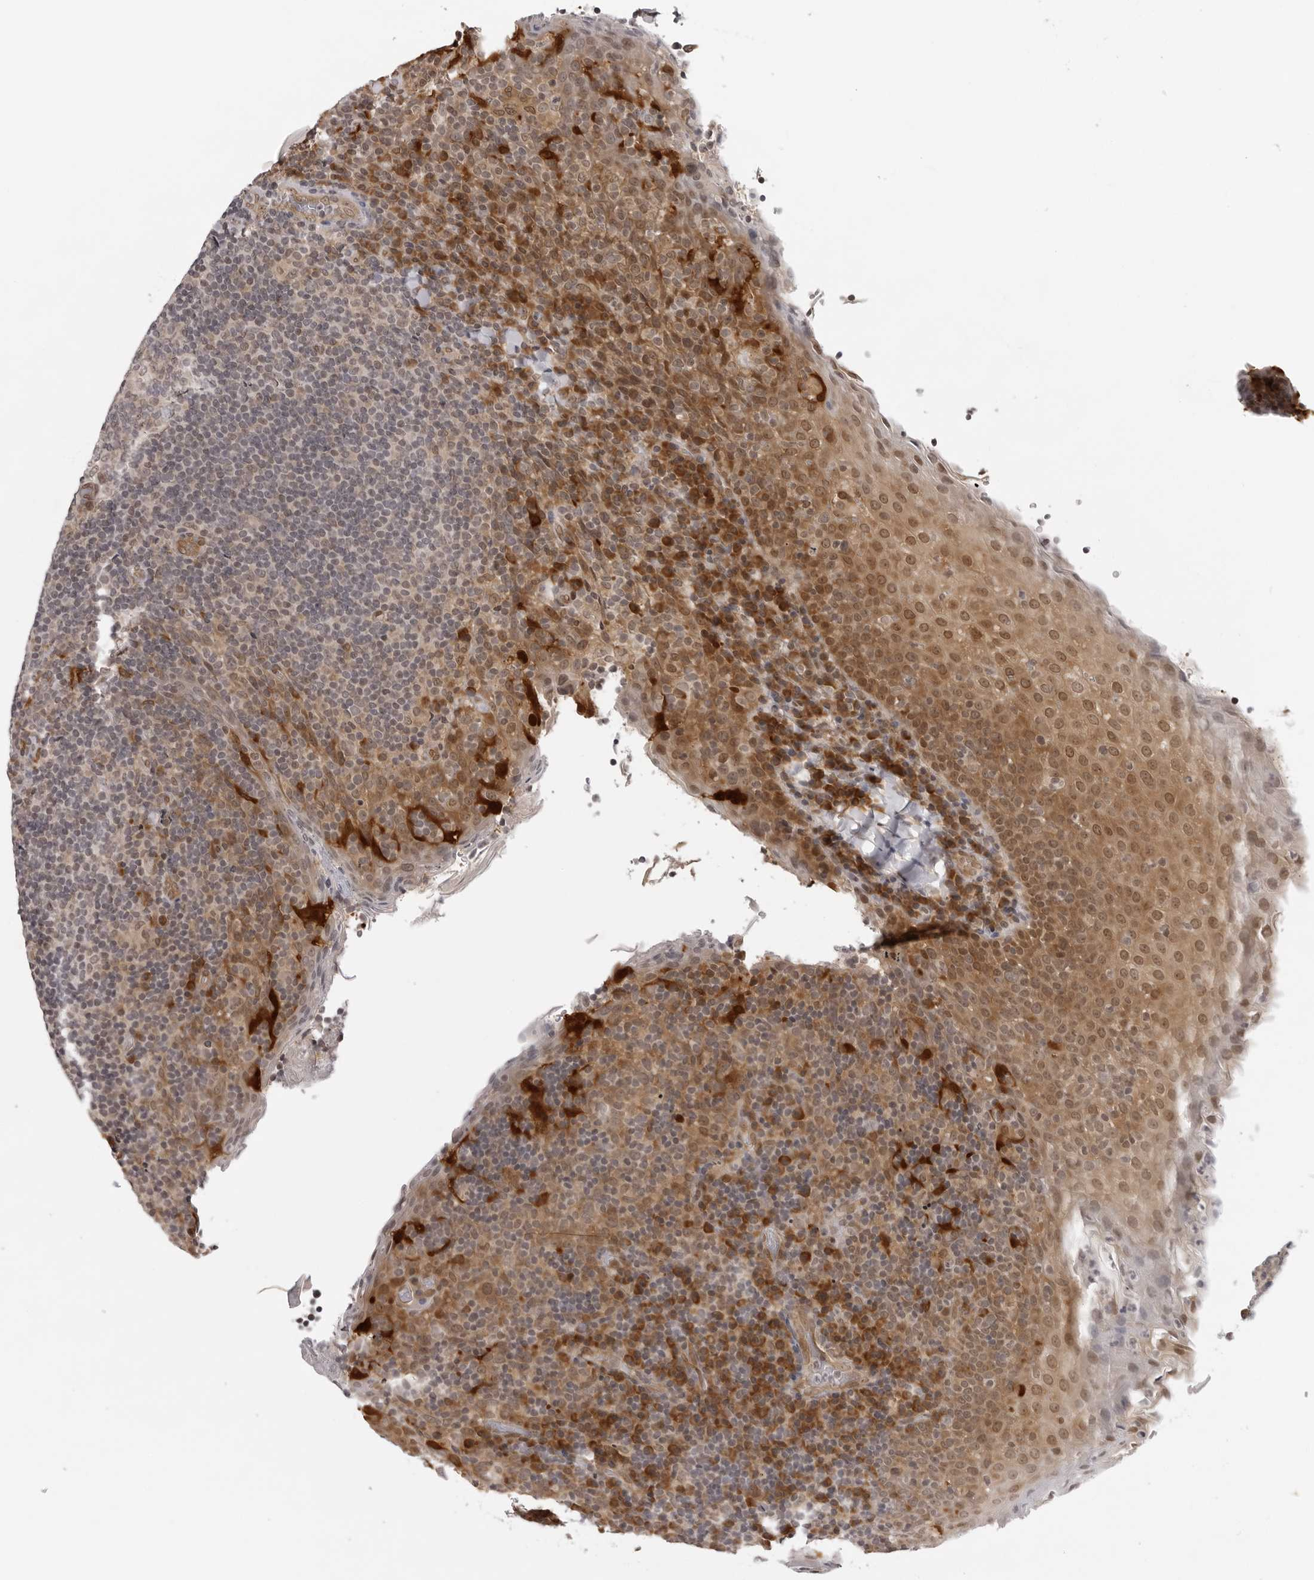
{"staining": {"intensity": "moderate", "quantity": "<25%", "location": "cytoplasmic/membranous"}, "tissue": "tonsil", "cell_type": "Germinal center cells", "image_type": "normal", "snomed": [{"axis": "morphology", "description": "Normal tissue, NOS"}, {"axis": "topography", "description": "Tonsil"}], "caption": "The micrograph reveals immunohistochemical staining of normal tonsil. There is moderate cytoplasmic/membranous staining is appreciated in about <25% of germinal center cells. (Stains: DAB in brown, nuclei in blue, Microscopy: brightfield microscopy at high magnification).", "gene": "CASP7", "patient": {"sex": "male", "age": 17}}